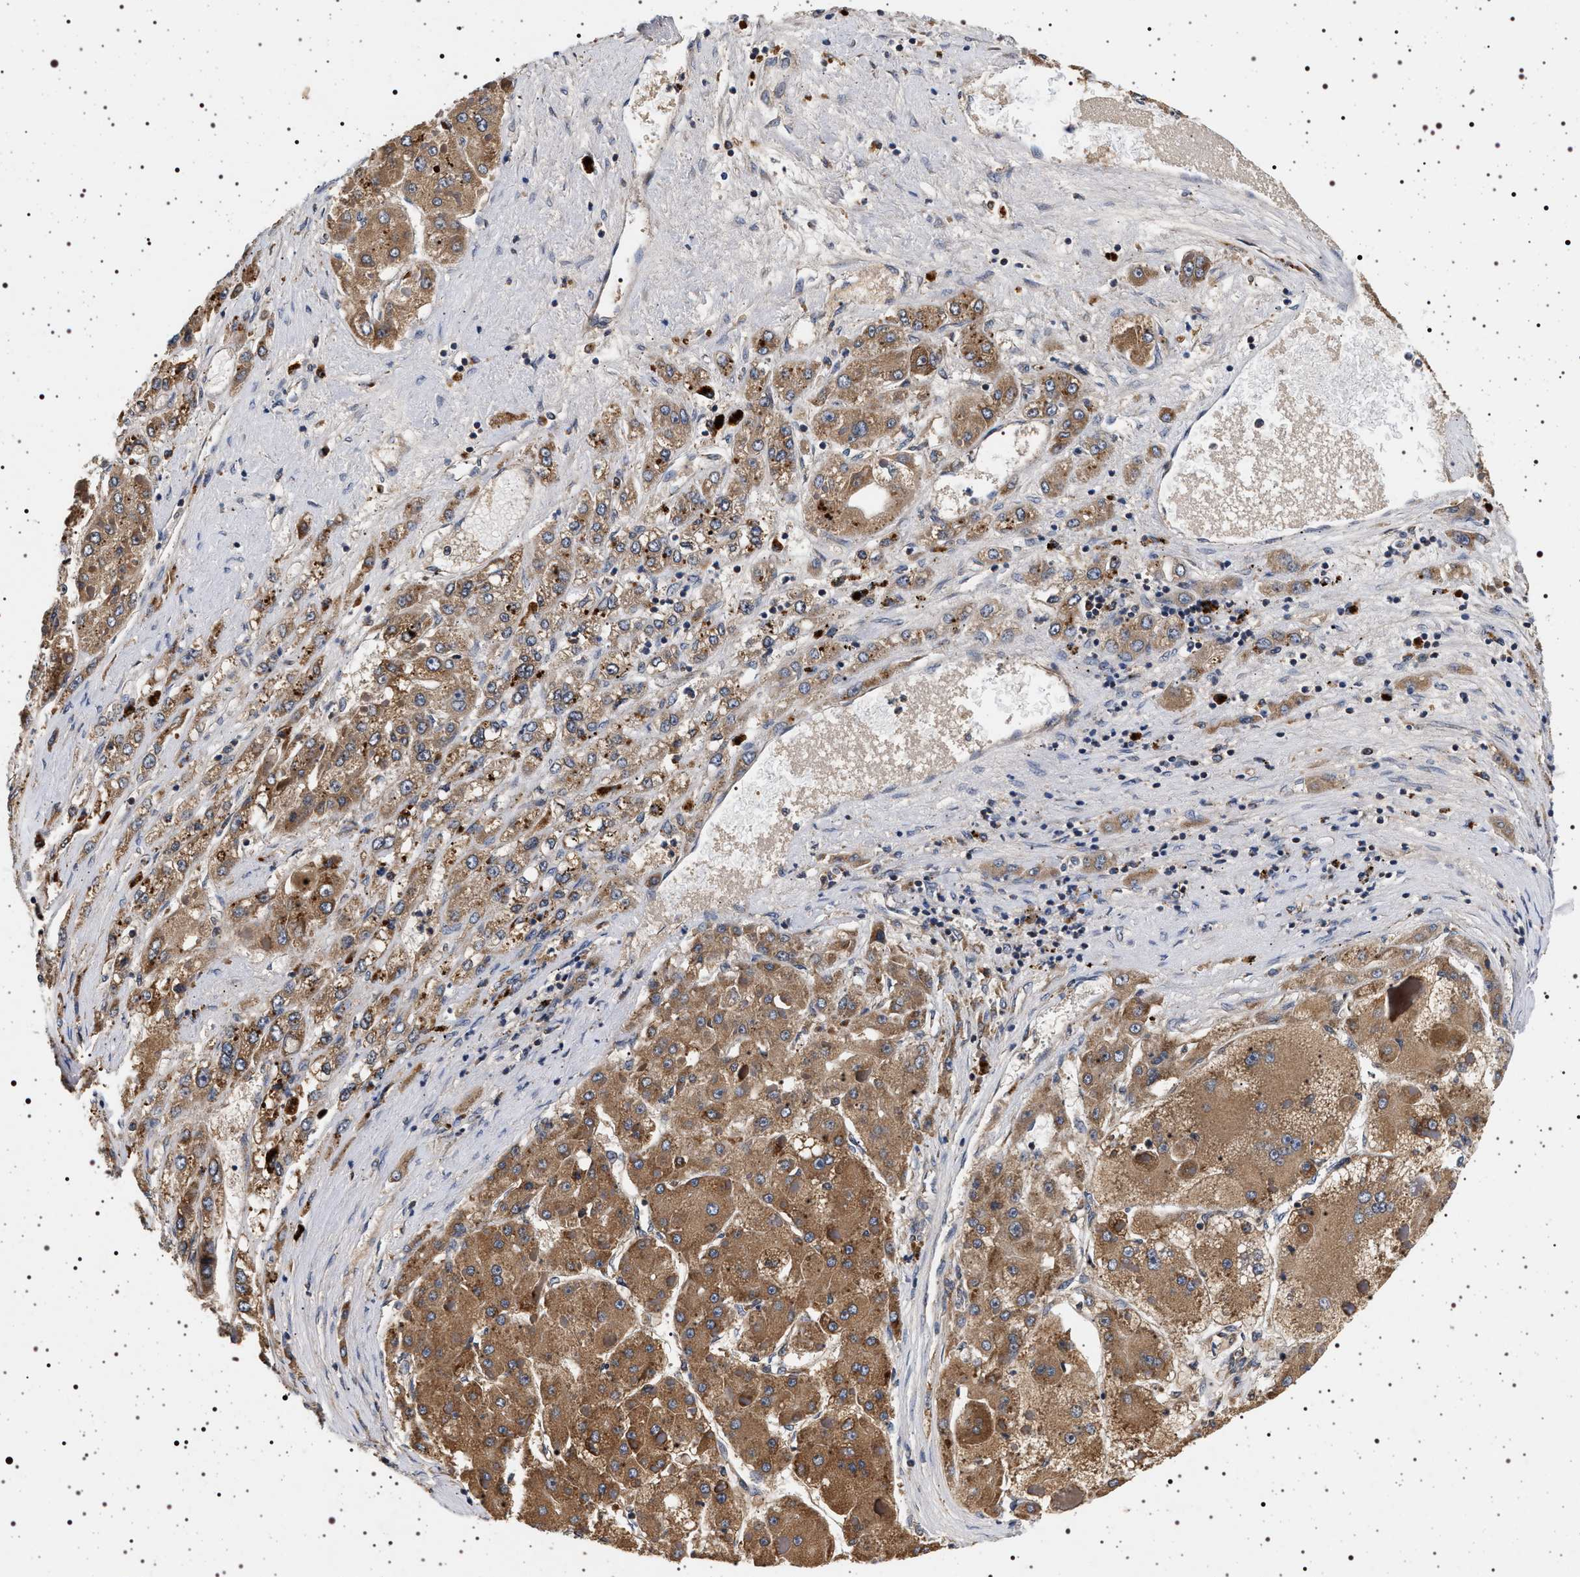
{"staining": {"intensity": "moderate", "quantity": ">75%", "location": "cytoplasmic/membranous"}, "tissue": "liver cancer", "cell_type": "Tumor cells", "image_type": "cancer", "snomed": [{"axis": "morphology", "description": "Carcinoma, Hepatocellular, NOS"}, {"axis": "topography", "description": "Liver"}], "caption": "Tumor cells reveal moderate cytoplasmic/membranous staining in about >75% of cells in liver cancer (hepatocellular carcinoma).", "gene": "DCBLD2", "patient": {"sex": "female", "age": 73}}